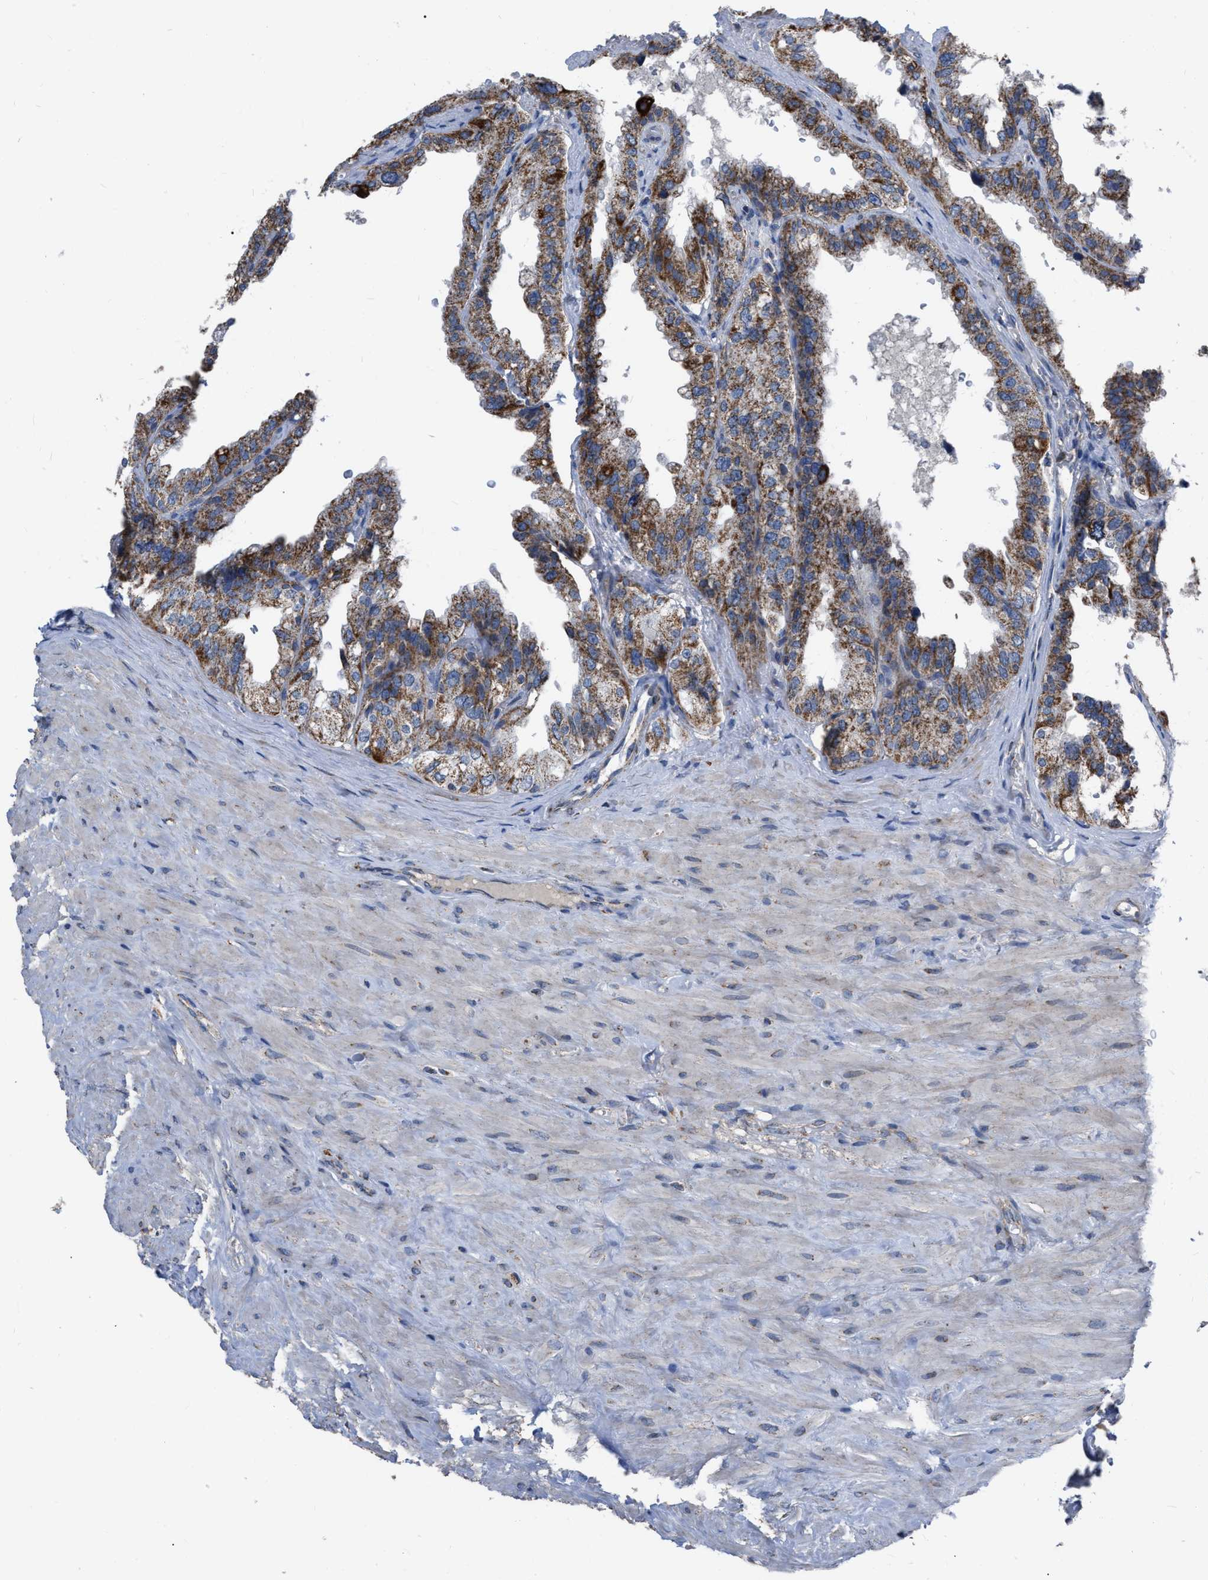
{"staining": {"intensity": "moderate", "quantity": "25%-75%", "location": "cytoplasmic/membranous"}, "tissue": "seminal vesicle", "cell_type": "Glandular cells", "image_type": "normal", "snomed": [{"axis": "morphology", "description": "Normal tissue, NOS"}, {"axis": "topography", "description": "Seminal veicle"}], "caption": "Moderate cytoplasmic/membranous staining is identified in about 25%-75% of glandular cells in benign seminal vesicle. The staining was performed using DAB (3,3'-diaminobenzidine) to visualize the protein expression in brown, while the nuclei were stained in blue with hematoxylin (Magnification: 20x).", "gene": "DDX56", "patient": {"sex": "male", "age": 68}}